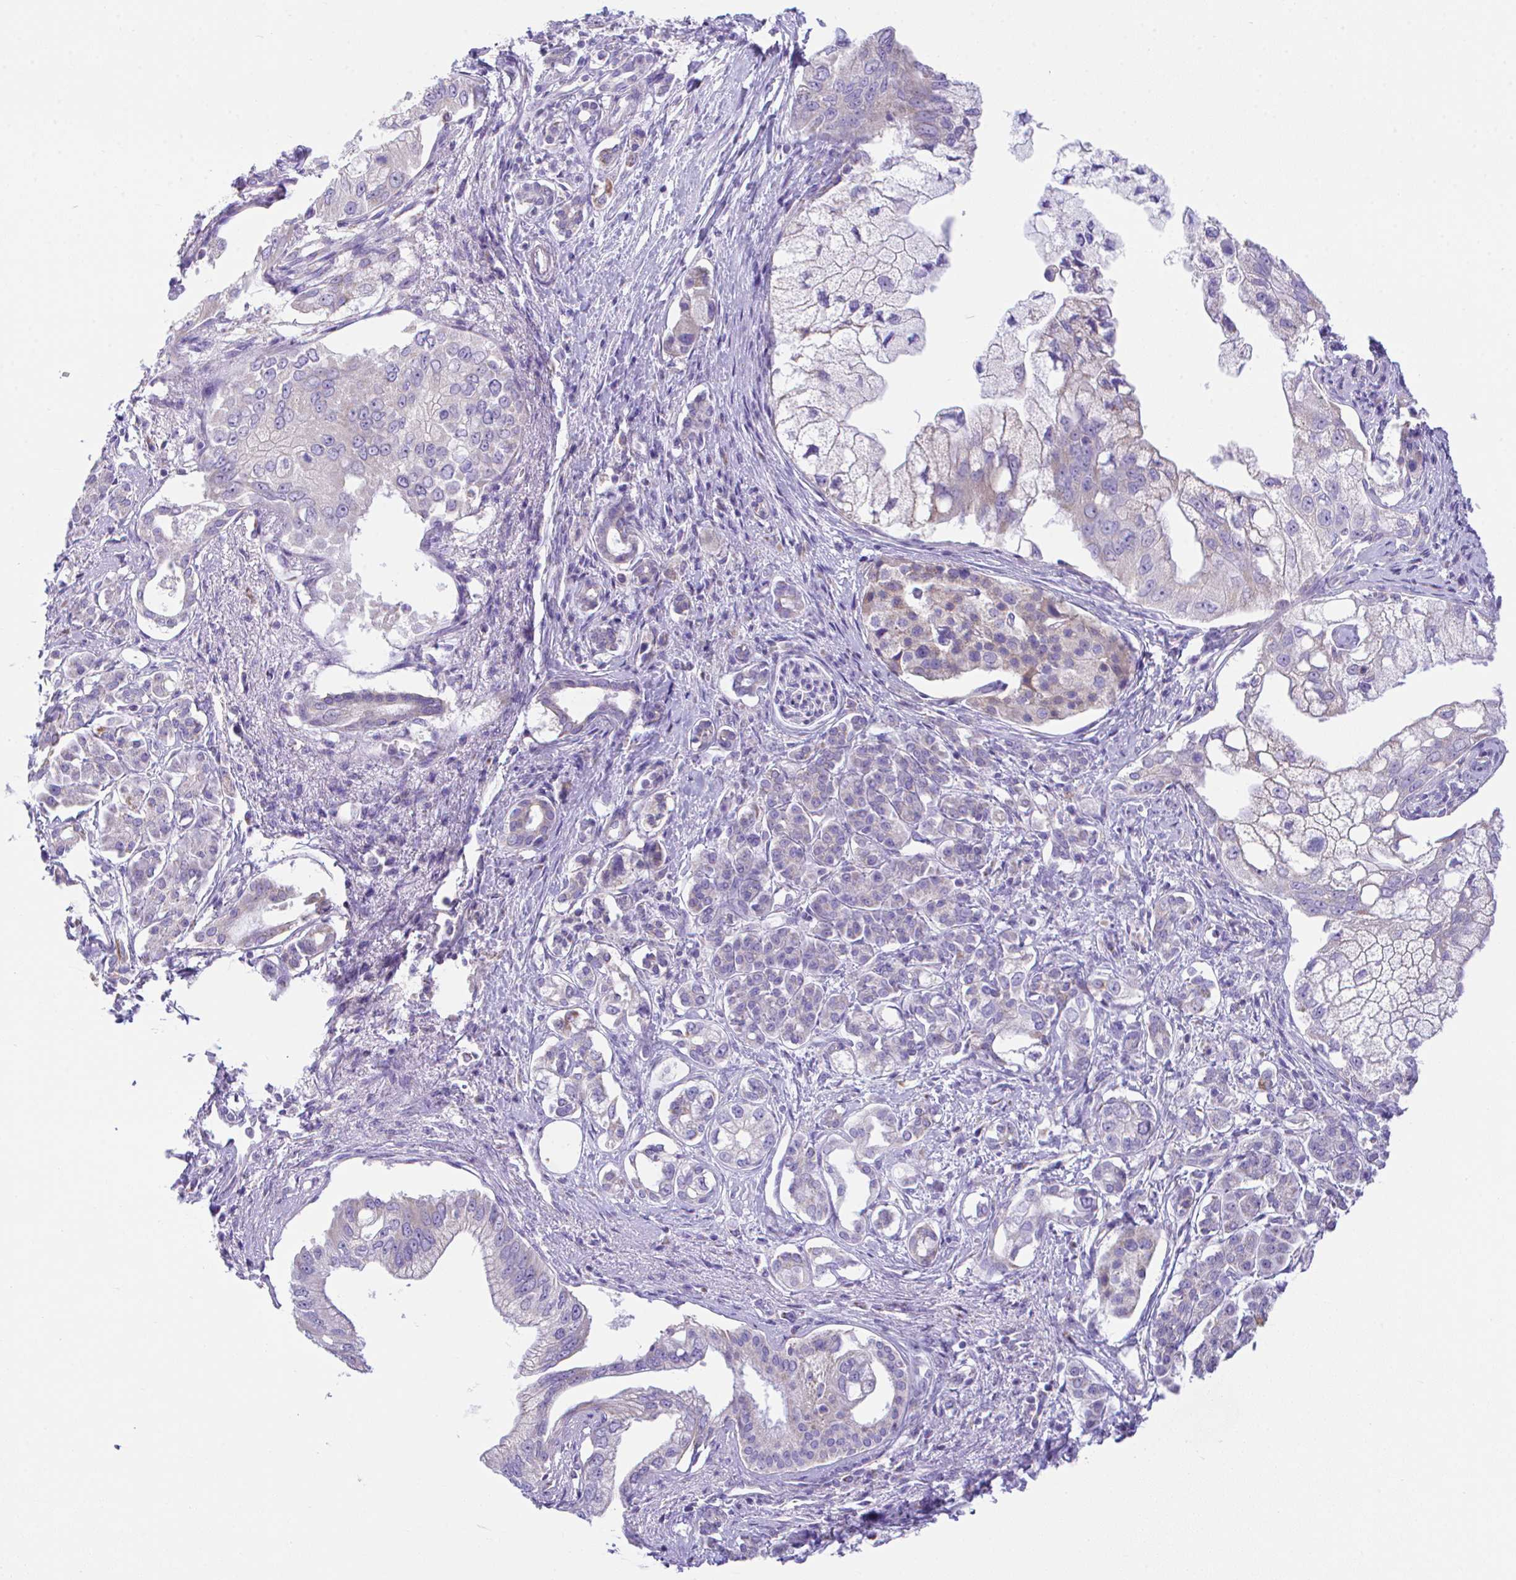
{"staining": {"intensity": "negative", "quantity": "none", "location": "none"}, "tissue": "pancreatic cancer", "cell_type": "Tumor cells", "image_type": "cancer", "snomed": [{"axis": "morphology", "description": "Adenocarcinoma, NOS"}, {"axis": "topography", "description": "Pancreas"}], "caption": "Tumor cells are negative for brown protein staining in adenocarcinoma (pancreatic).", "gene": "NLRP8", "patient": {"sex": "male", "age": 70}}